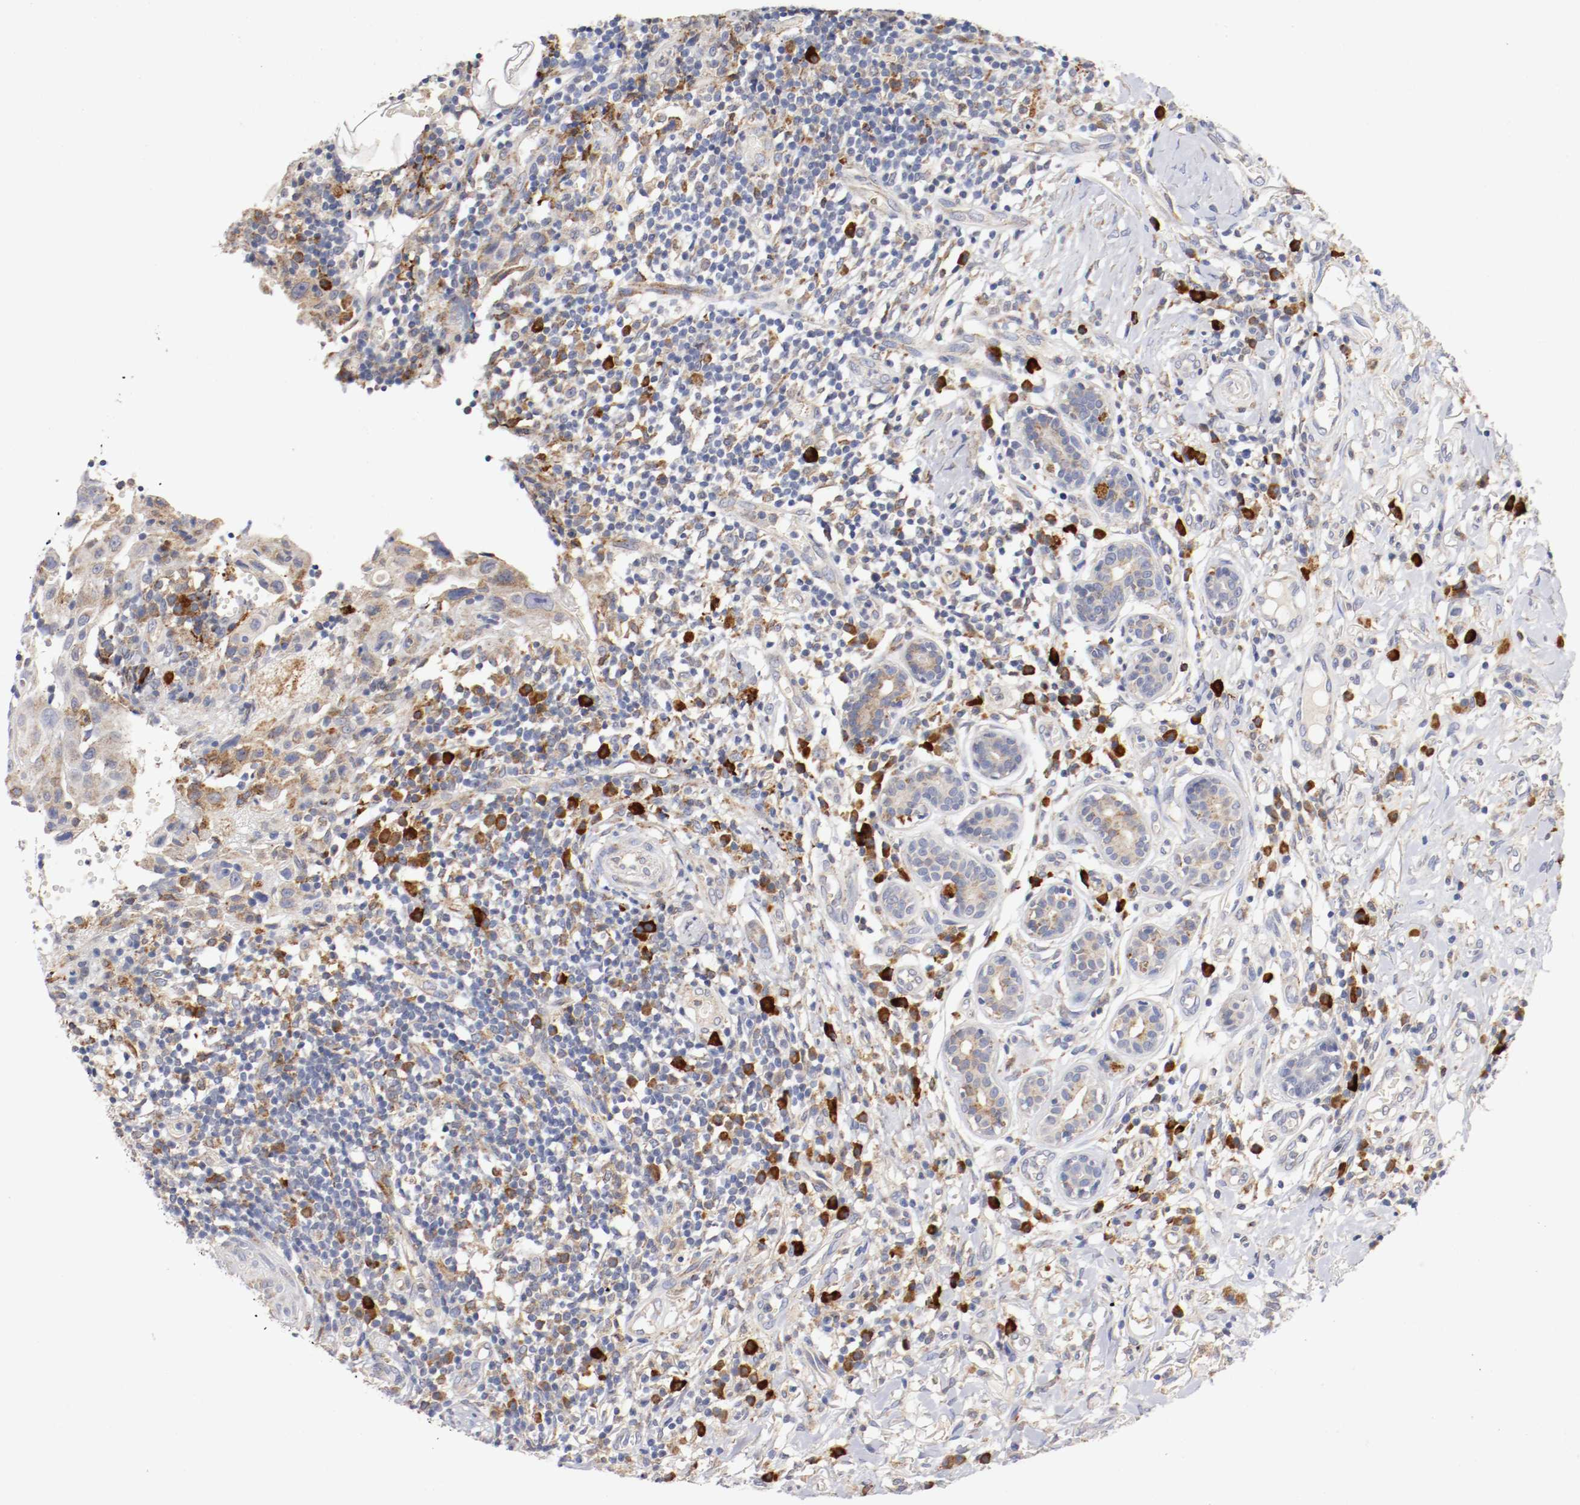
{"staining": {"intensity": "moderate", "quantity": "25%-75%", "location": "cytoplasmic/membranous"}, "tissue": "thyroid cancer", "cell_type": "Tumor cells", "image_type": "cancer", "snomed": [{"axis": "morphology", "description": "Carcinoma, NOS"}, {"axis": "topography", "description": "Thyroid gland"}], "caption": "Protein staining of carcinoma (thyroid) tissue exhibits moderate cytoplasmic/membranous staining in about 25%-75% of tumor cells.", "gene": "TRAF2", "patient": {"sex": "female", "age": 77}}